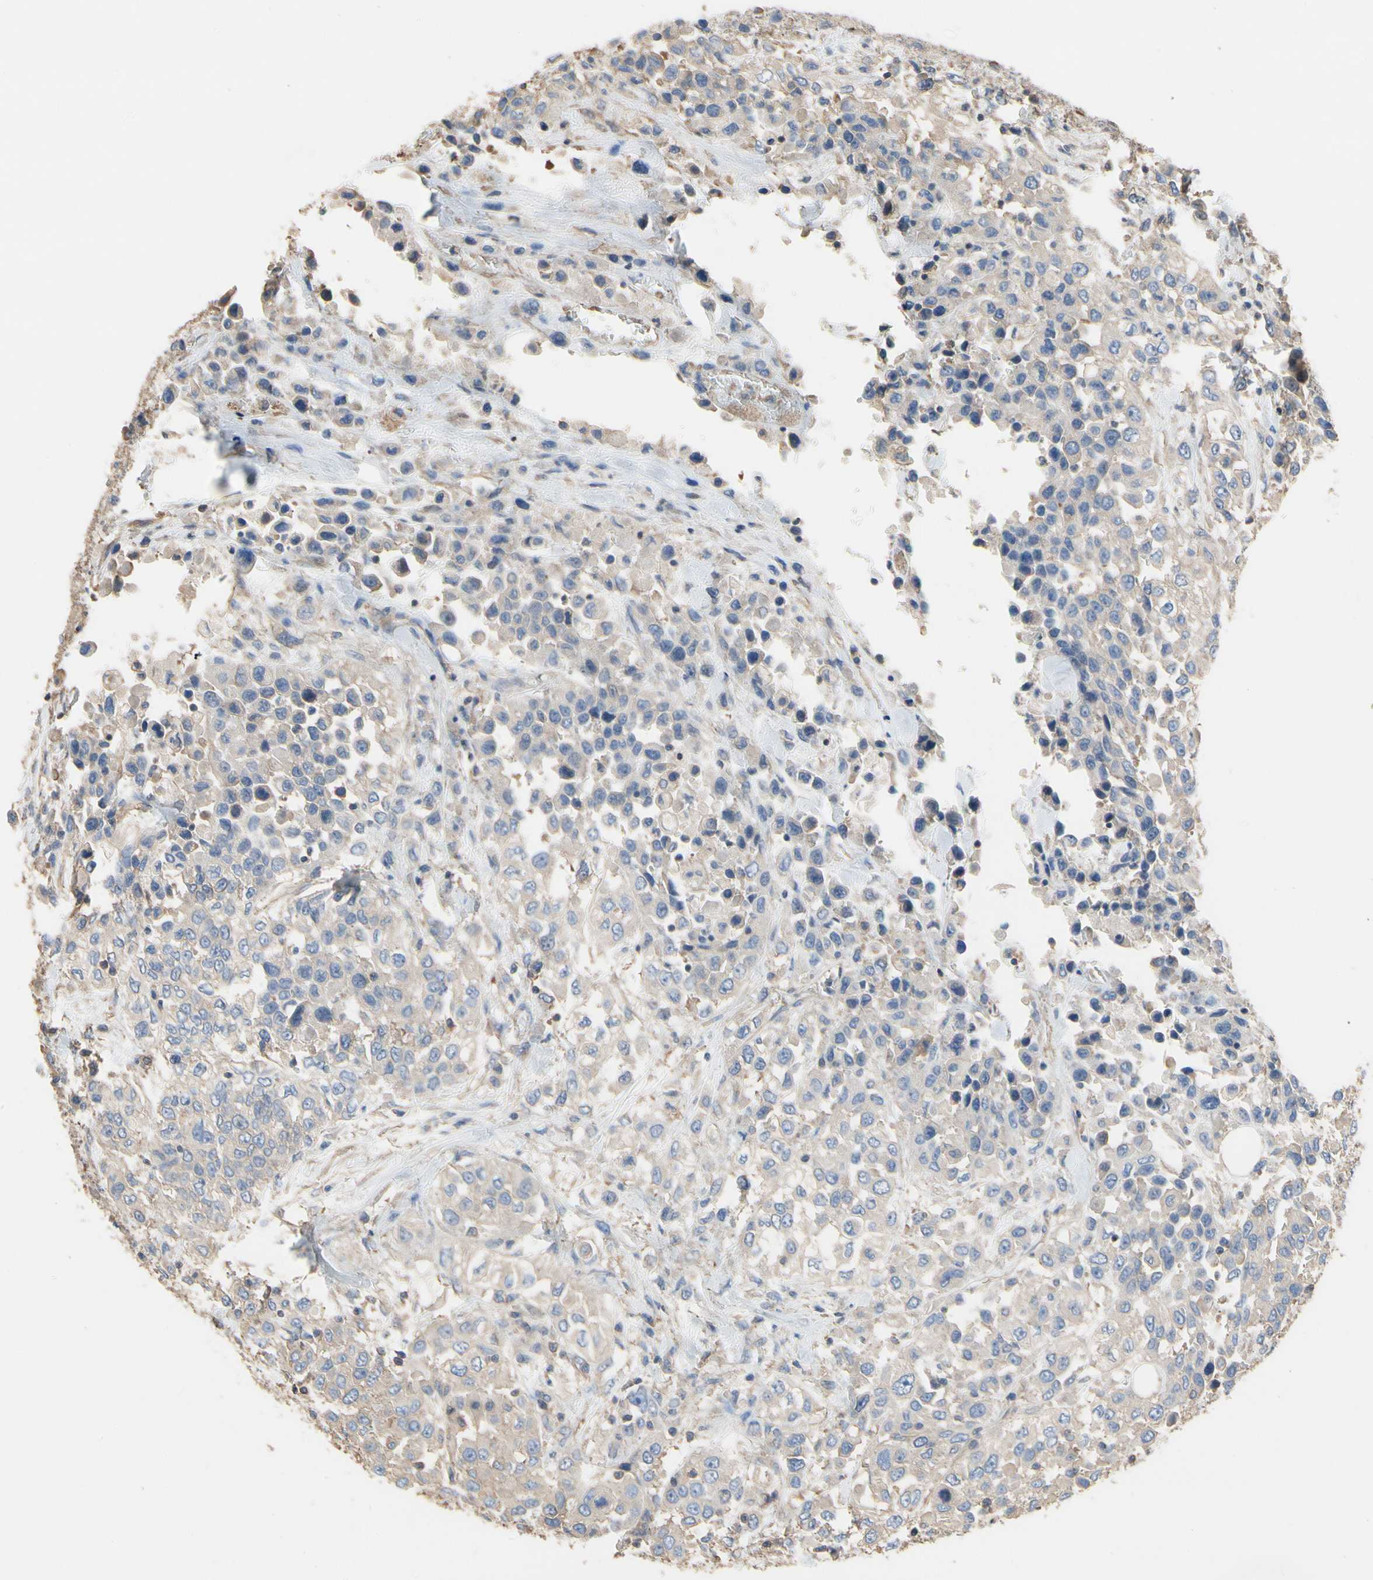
{"staining": {"intensity": "weak", "quantity": "<25%", "location": "cytoplasmic/membranous"}, "tissue": "urothelial cancer", "cell_type": "Tumor cells", "image_type": "cancer", "snomed": [{"axis": "morphology", "description": "Urothelial carcinoma, High grade"}, {"axis": "topography", "description": "Urinary bladder"}], "caption": "This photomicrograph is of high-grade urothelial carcinoma stained with immunohistochemistry to label a protein in brown with the nuclei are counter-stained blue. There is no positivity in tumor cells. (DAB immunohistochemistry (IHC) visualized using brightfield microscopy, high magnification).", "gene": "PDZK1", "patient": {"sex": "female", "age": 80}}